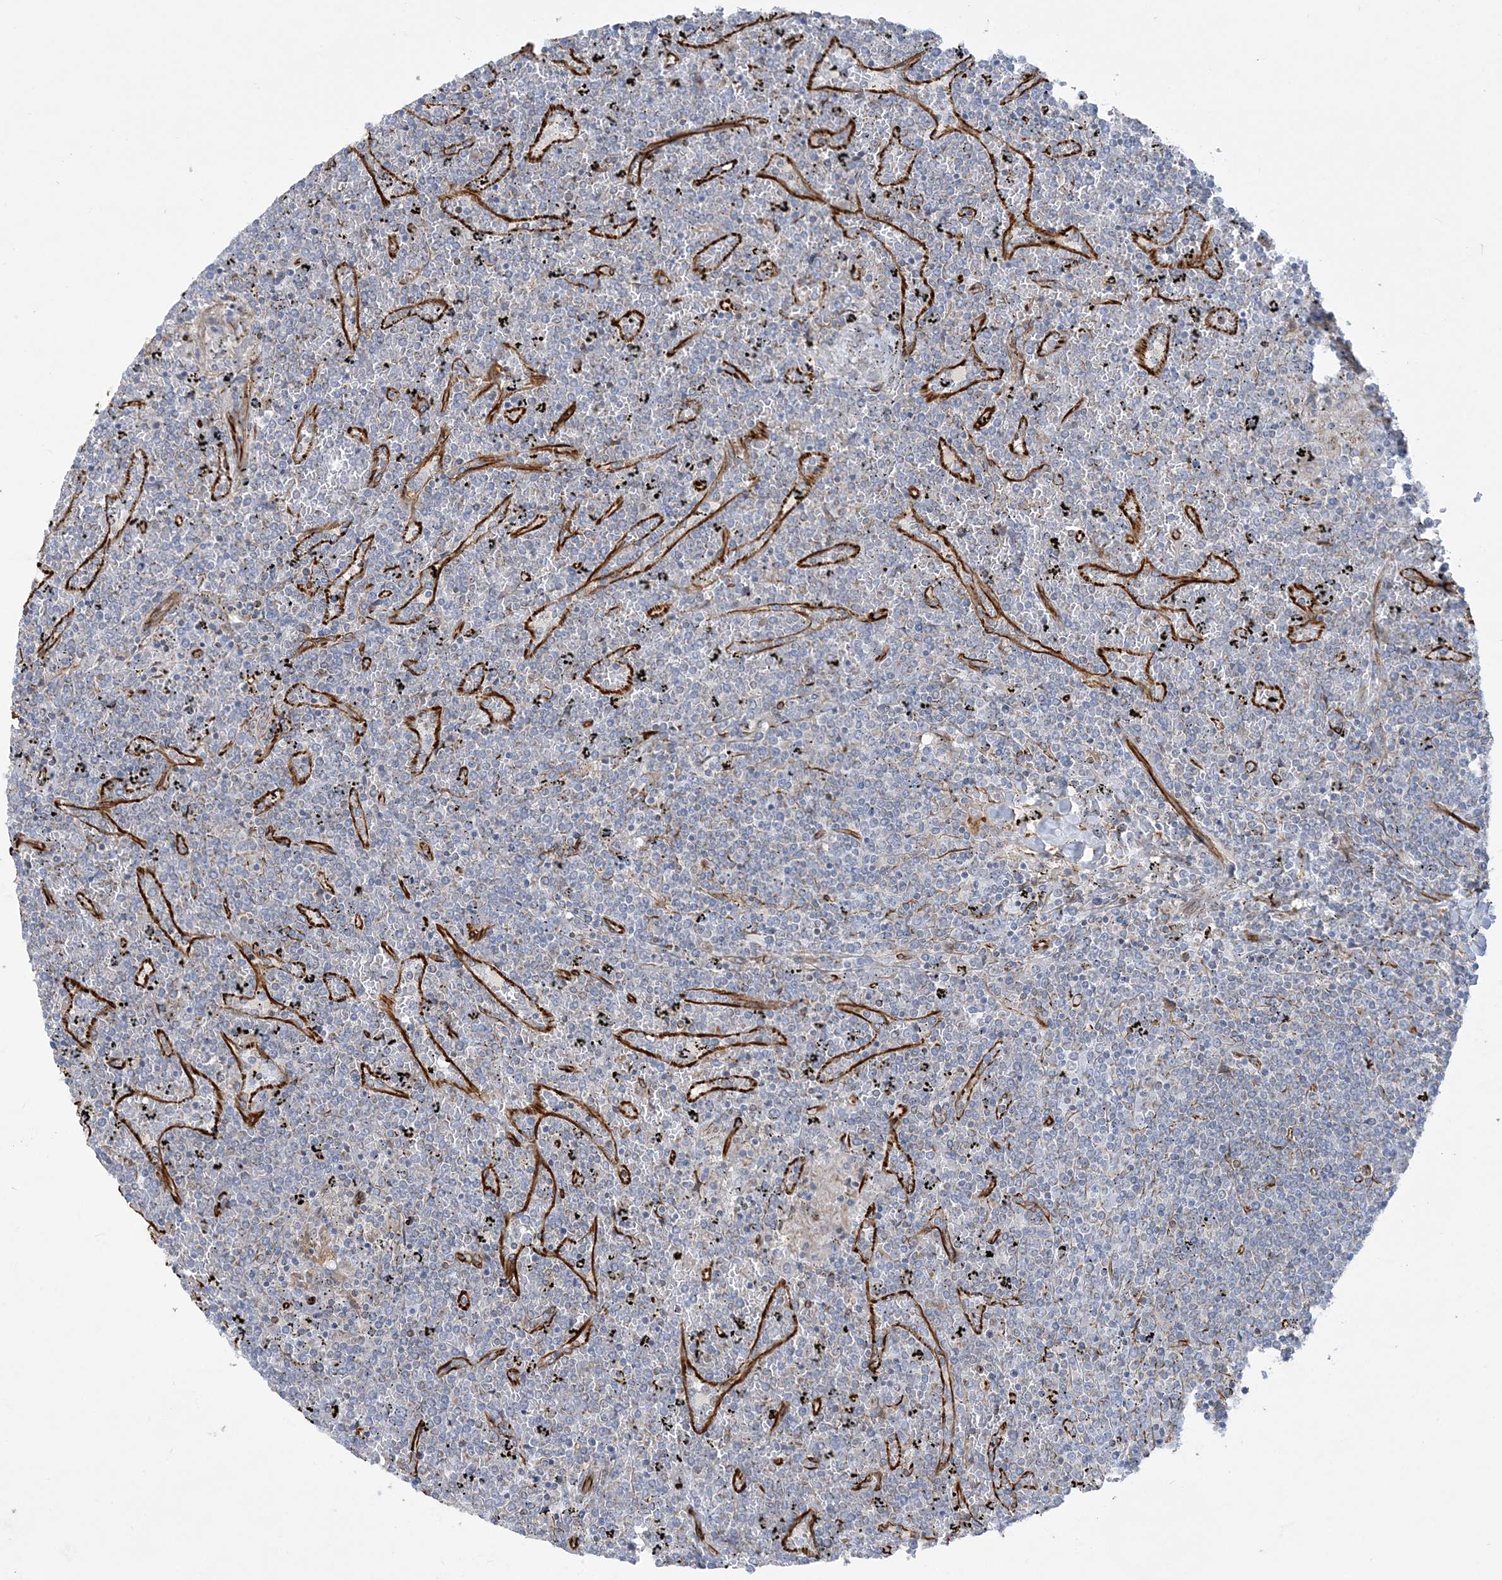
{"staining": {"intensity": "negative", "quantity": "none", "location": "none"}, "tissue": "lymphoma", "cell_type": "Tumor cells", "image_type": "cancer", "snomed": [{"axis": "morphology", "description": "Malignant lymphoma, non-Hodgkin's type, Low grade"}, {"axis": "topography", "description": "Spleen"}], "caption": "Image shows no protein positivity in tumor cells of low-grade malignant lymphoma, non-Hodgkin's type tissue.", "gene": "SCLT1", "patient": {"sex": "female", "age": 19}}